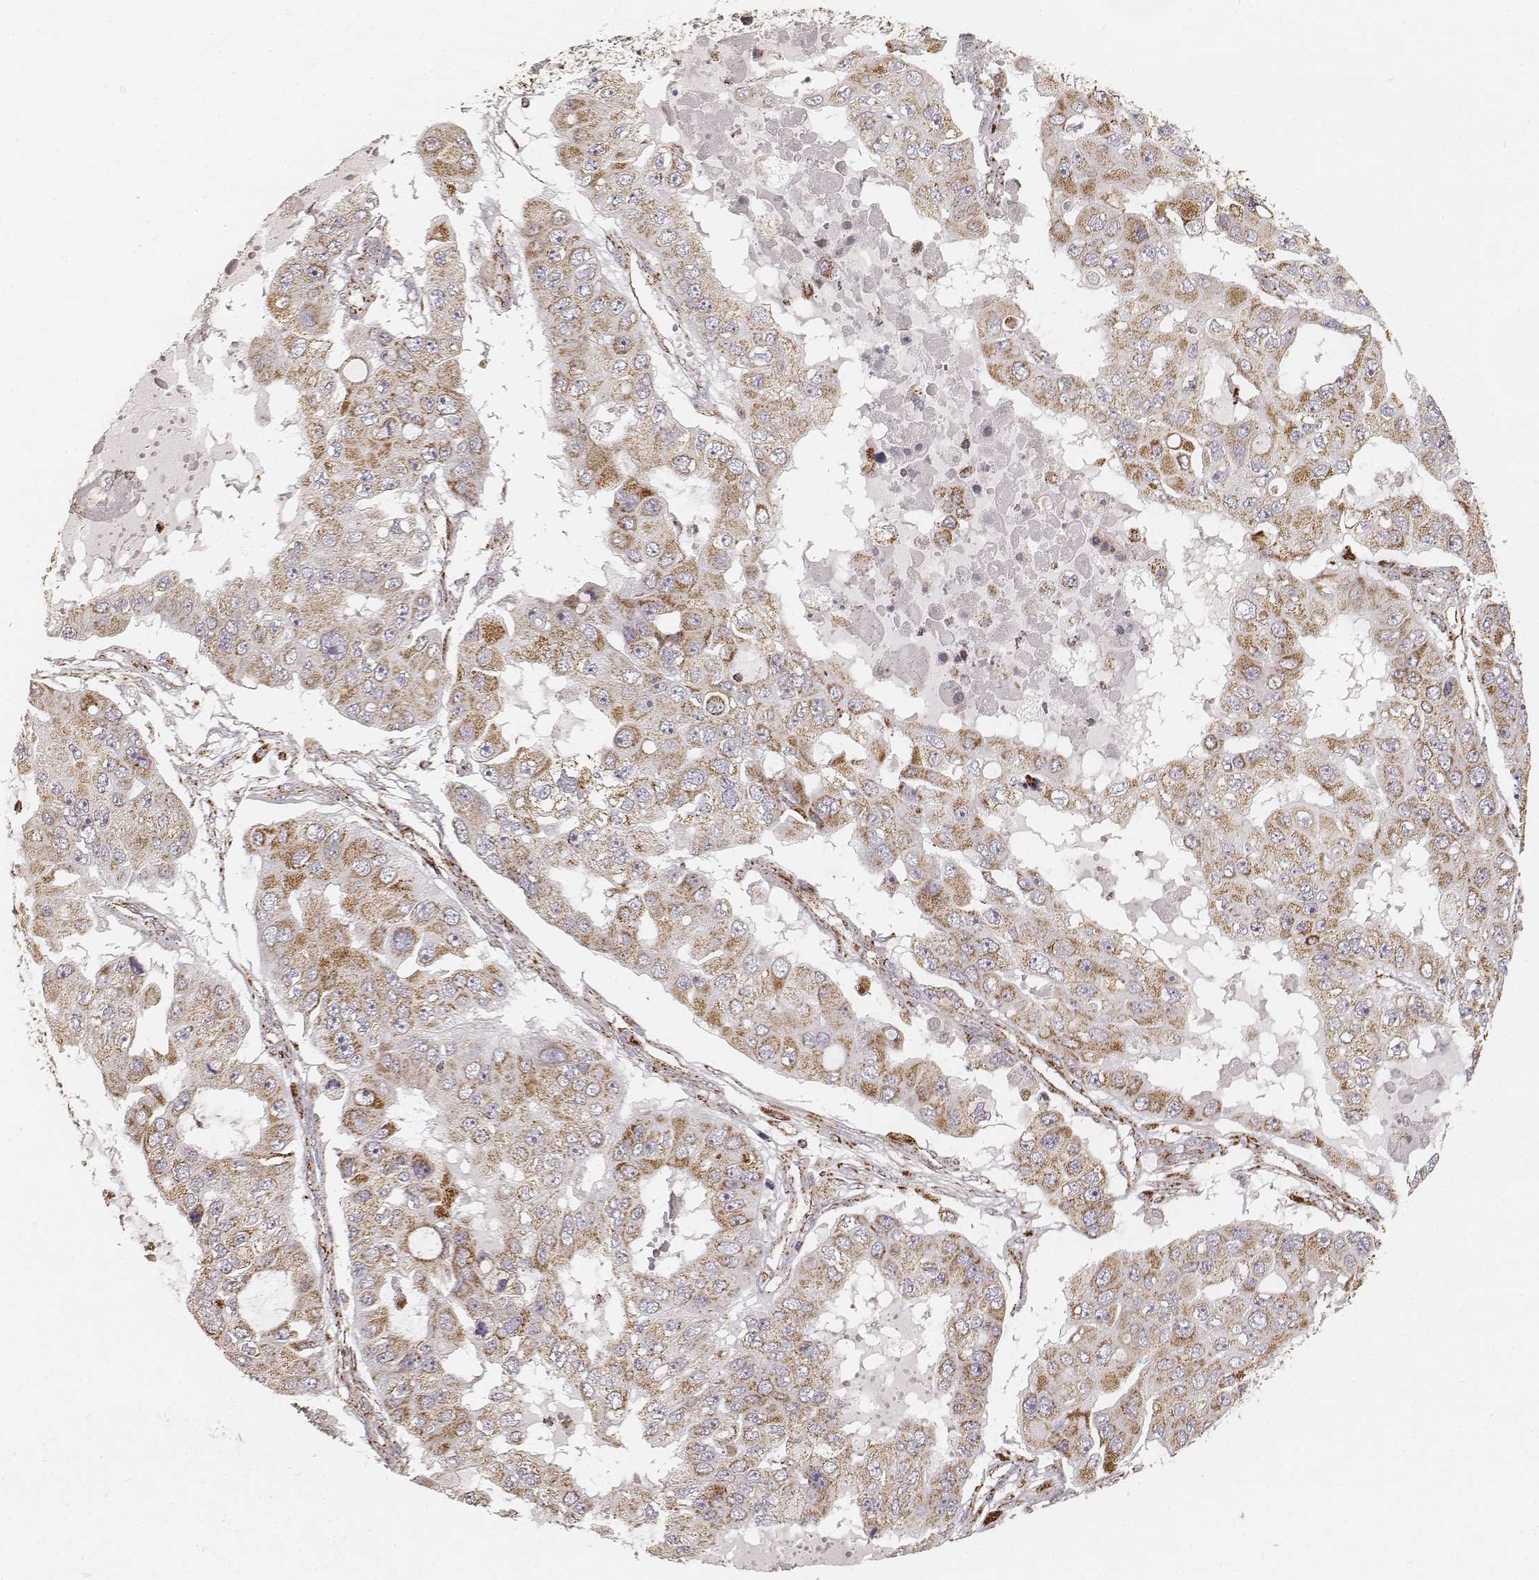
{"staining": {"intensity": "moderate", "quantity": "25%-75%", "location": "cytoplasmic/membranous"}, "tissue": "ovarian cancer", "cell_type": "Tumor cells", "image_type": "cancer", "snomed": [{"axis": "morphology", "description": "Cystadenocarcinoma, serous, NOS"}, {"axis": "topography", "description": "Ovary"}], "caption": "Ovarian cancer stained with DAB IHC shows medium levels of moderate cytoplasmic/membranous staining in approximately 25%-75% of tumor cells.", "gene": "CS", "patient": {"sex": "female", "age": 56}}